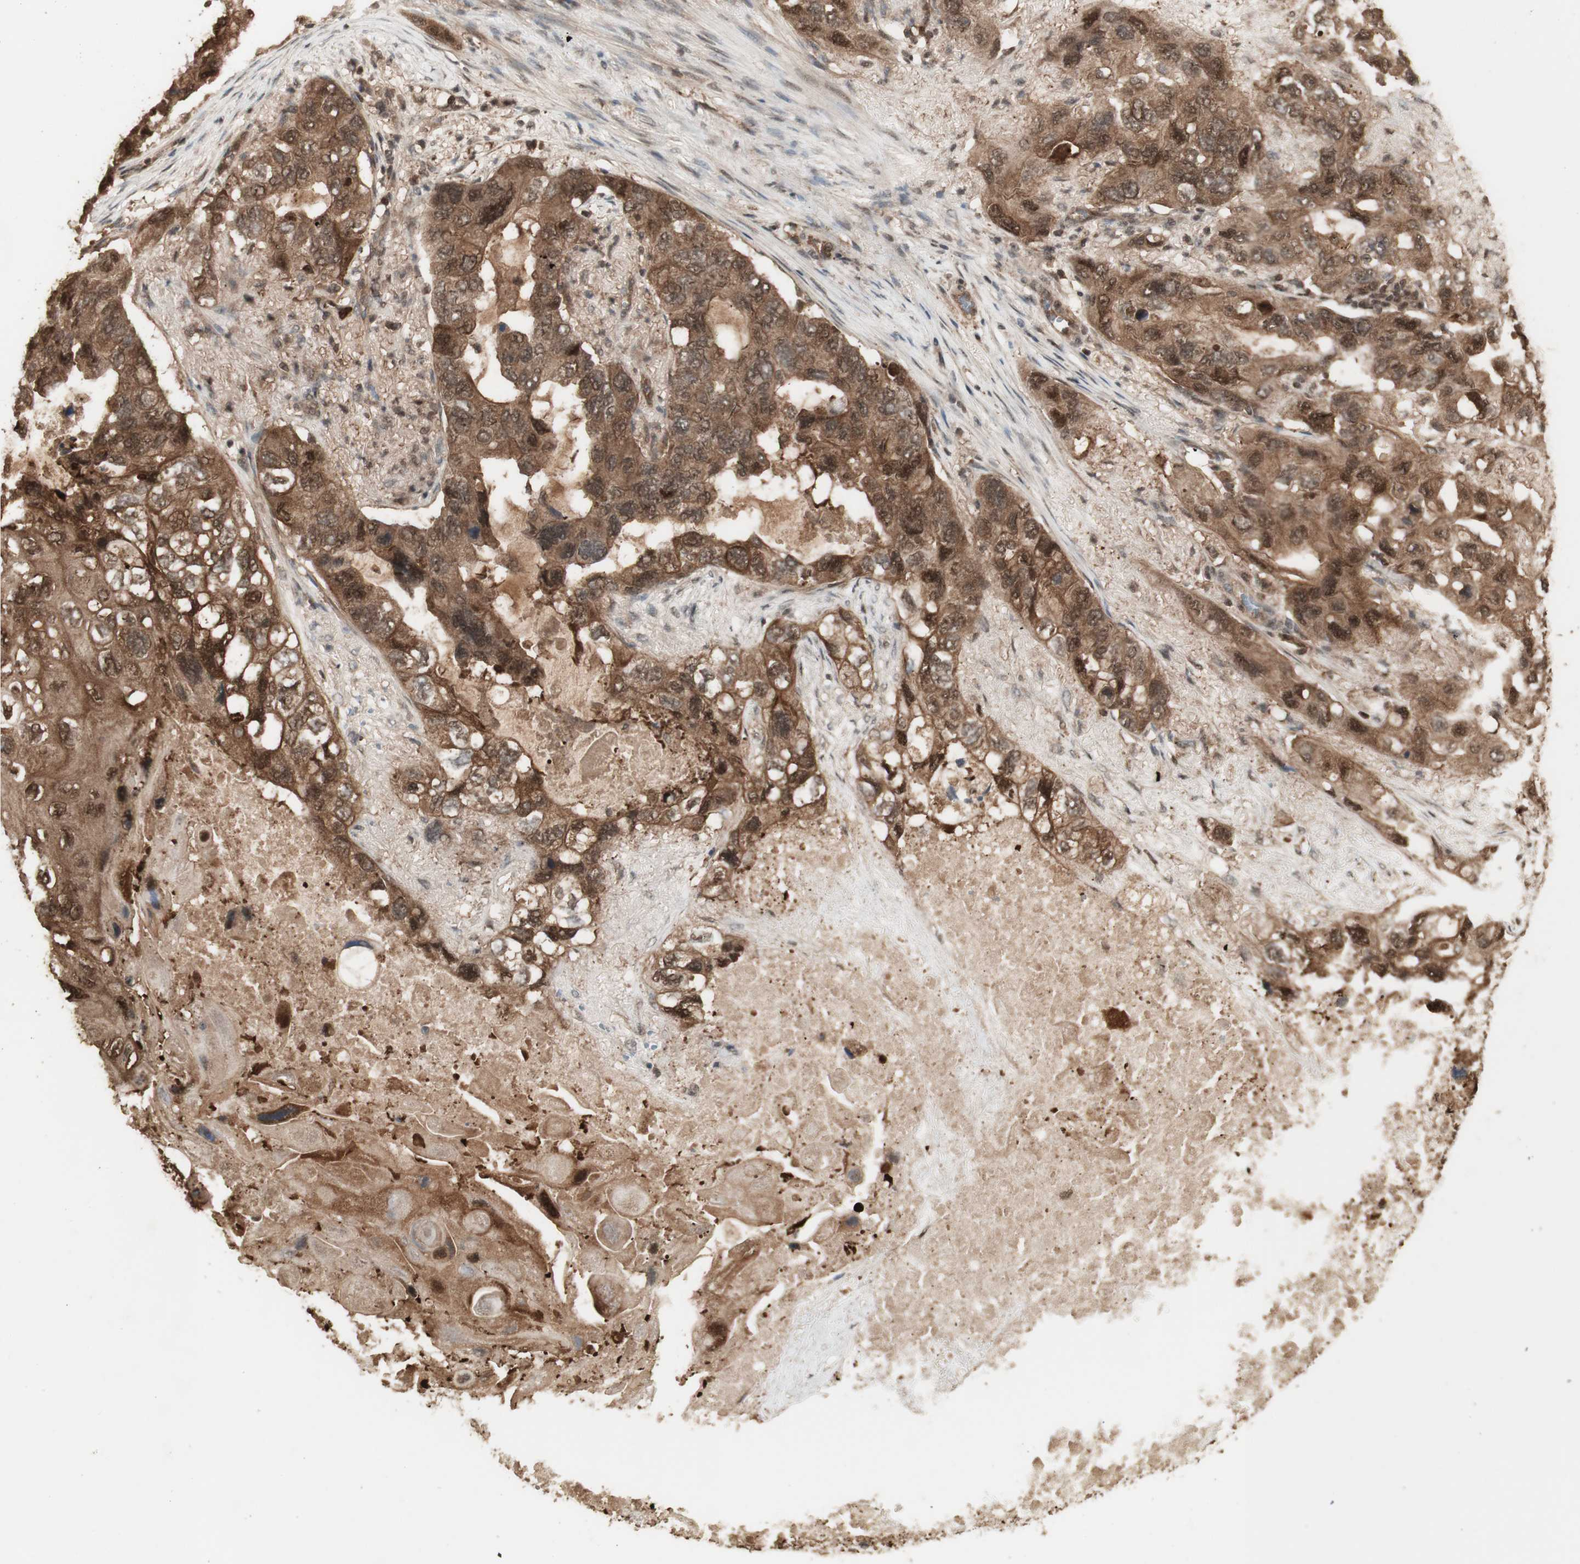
{"staining": {"intensity": "strong", "quantity": ">75%", "location": "cytoplasmic/membranous,nuclear"}, "tissue": "lung cancer", "cell_type": "Tumor cells", "image_type": "cancer", "snomed": [{"axis": "morphology", "description": "Squamous cell carcinoma, NOS"}, {"axis": "topography", "description": "Lung"}], "caption": "Protein expression analysis of lung cancer (squamous cell carcinoma) demonstrates strong cytoplasmic/membranous and nuclear staining in about >75% of tumor cells.", "gene": "YWHAB", "patient": {"sex": "female", "age": 73}}